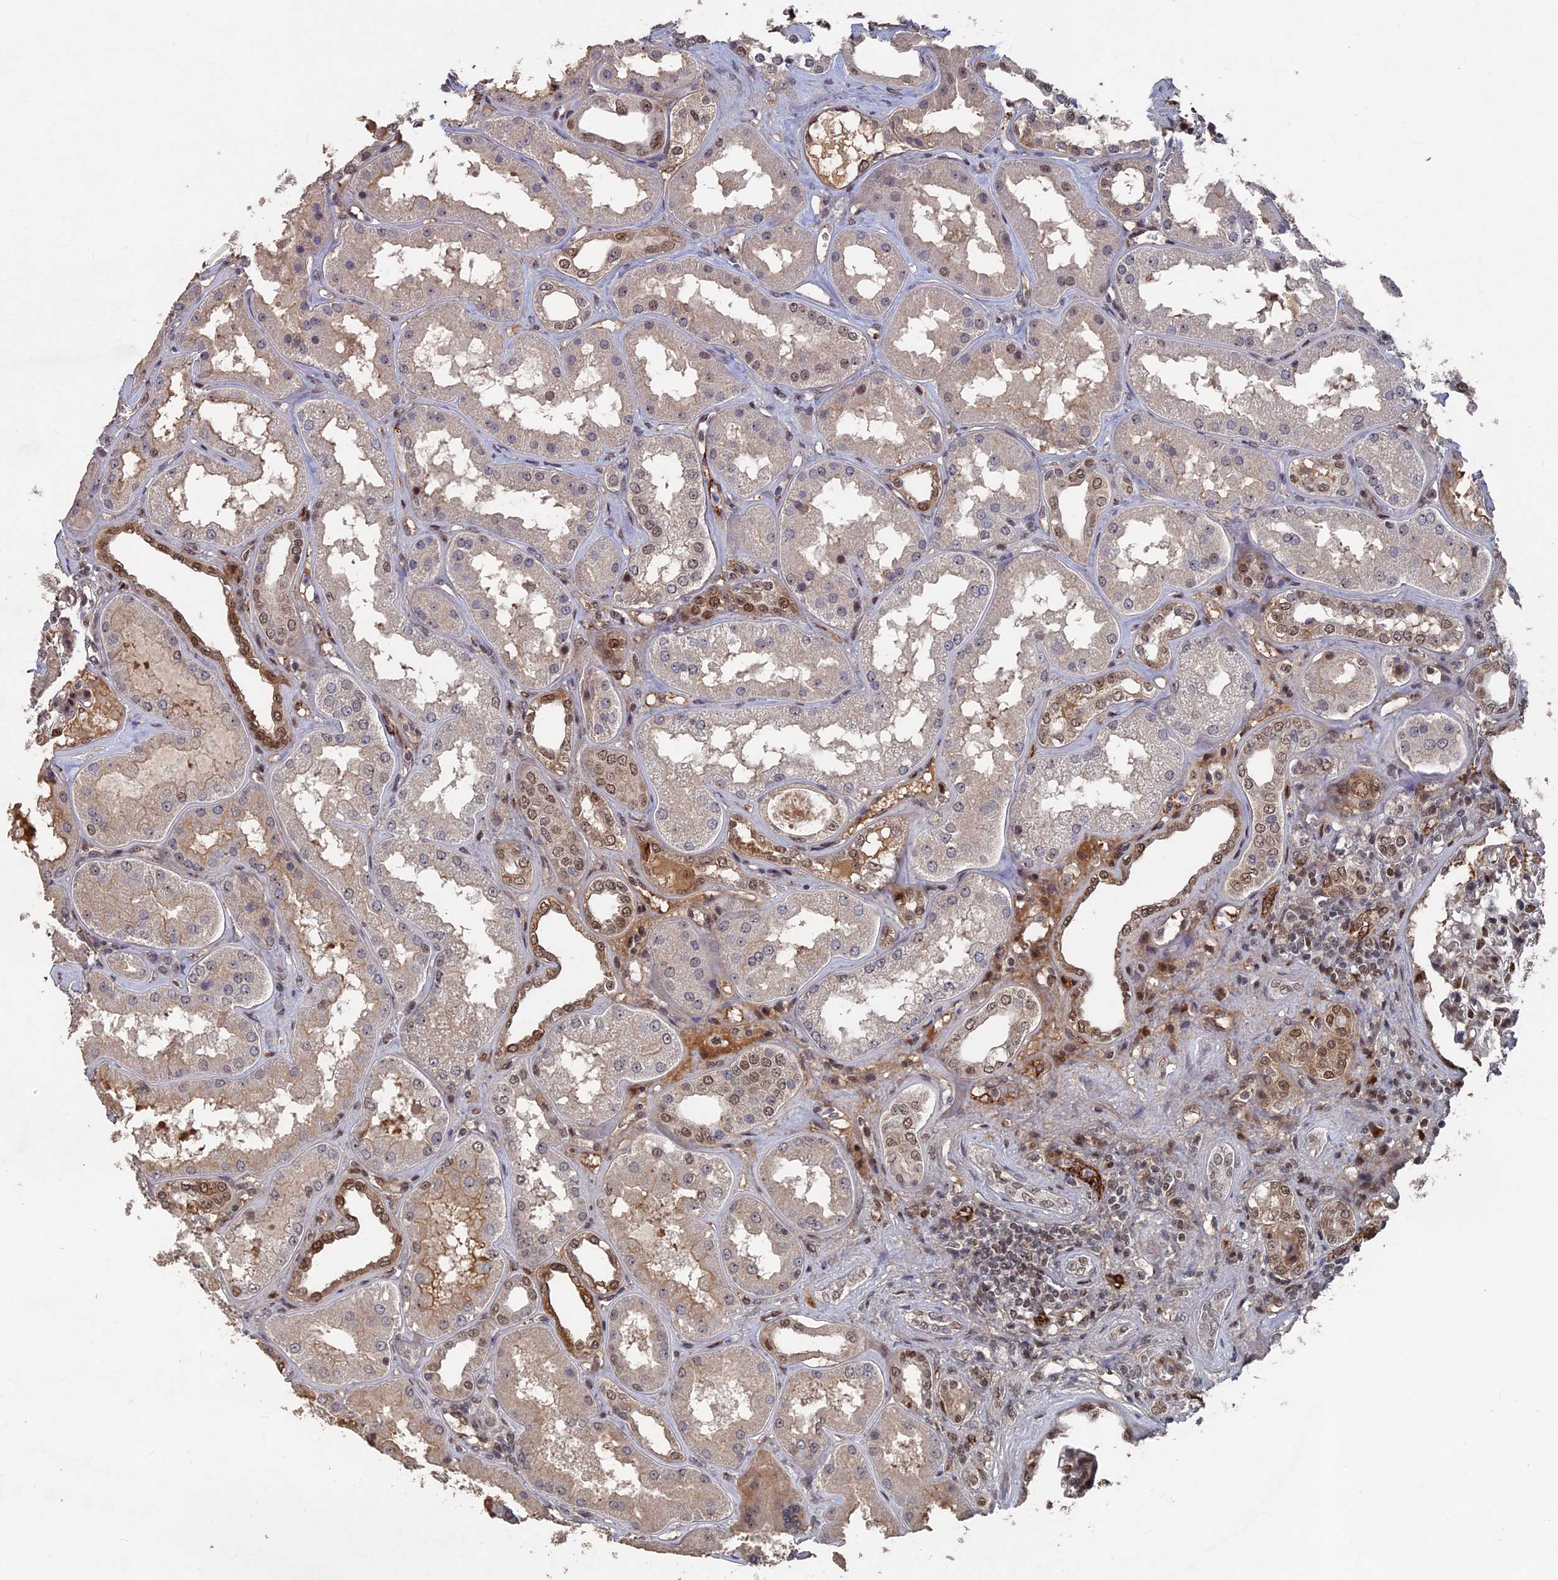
{"staining": {"intensity": "moderate", "quantity": "25%-75%", "location": "nuclear"}, "tissue": "kidney", "cell_type": "Cells in glomeruli", "image_type": "normal", "snomed": [{"axis": "morphology", "description": "Normal tissue, NOS"}, {"axis": "topography", "description": "Kidney"}], "caption": "High-magnification brightfield microscopy of benign kidney stained with DAB (brown) and counterstained with hematoxylin (blue). cells in glomeruli exhibit moderate nuclear positivity is present in approximately25%-75% of cells. The protein of interest is shown in brown color, while the nuclei are stained blue.", "gene": "SH3D21", "patient": {"sex": "female", "age": 56}}